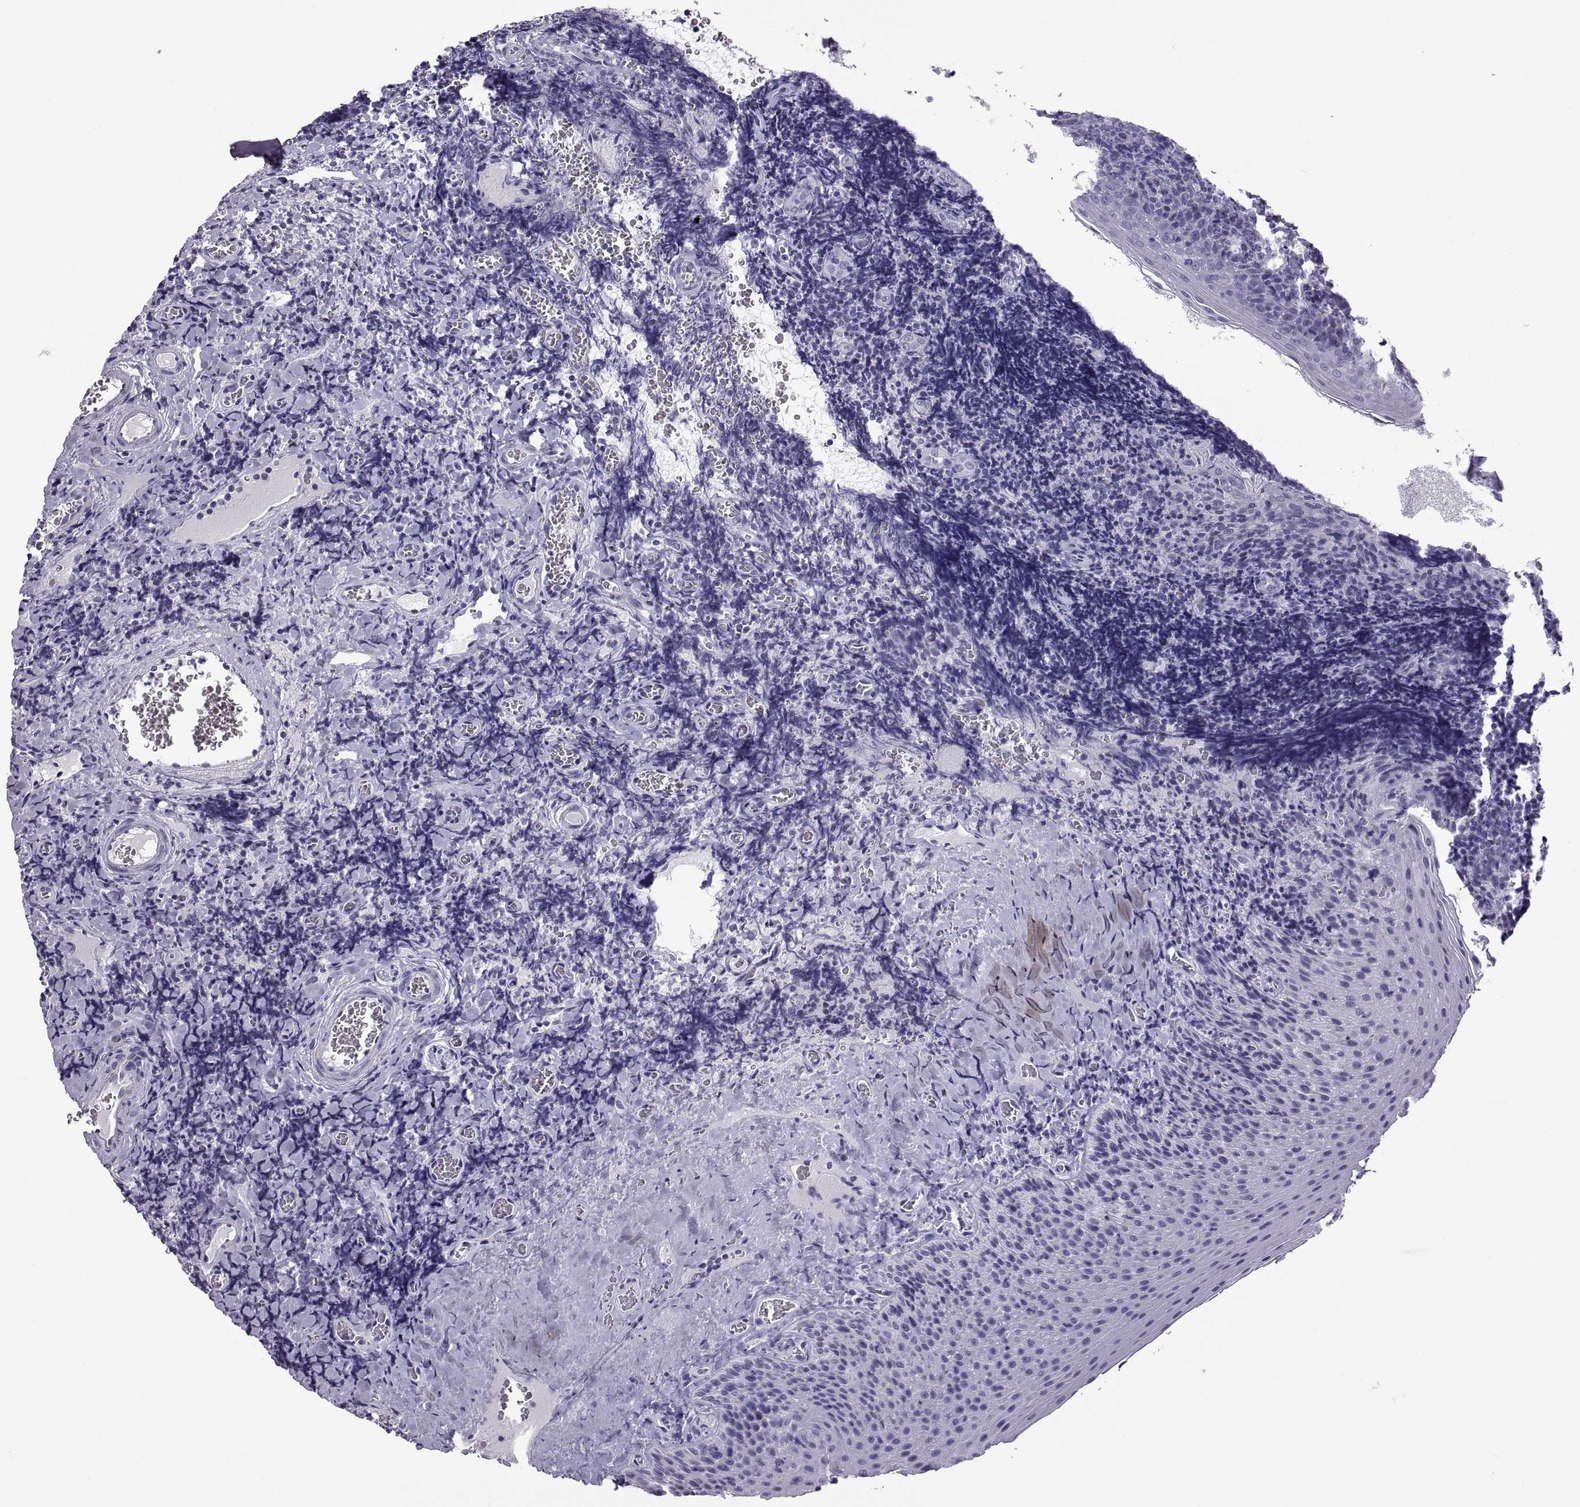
{"staining": {"intensity": "negative", "quantity": "none", "location": "none"}, "tissue": "tonsil", "cell_type": "Germinal center cells", "image_type": "normal", "snomed": [{"axis": "morphology", "description": "Normal tissue, NOS"}, {"axis": "morphology", "description": "Inflammation, NOS"}, {"axis": "topography", "description": "Tonsil"}], "caption": "Immunohistochemistry histopathology image of benign tonsil: human tonsil stained with DAB demonstrates no significant protein staining in germinal center cells. (DAB (3,3'-diaminobenzidine) immunohistochemistry with hematoxylin counter stain).", "gene": "RDM1", "patient": {"sex": "female", "age": 31}}